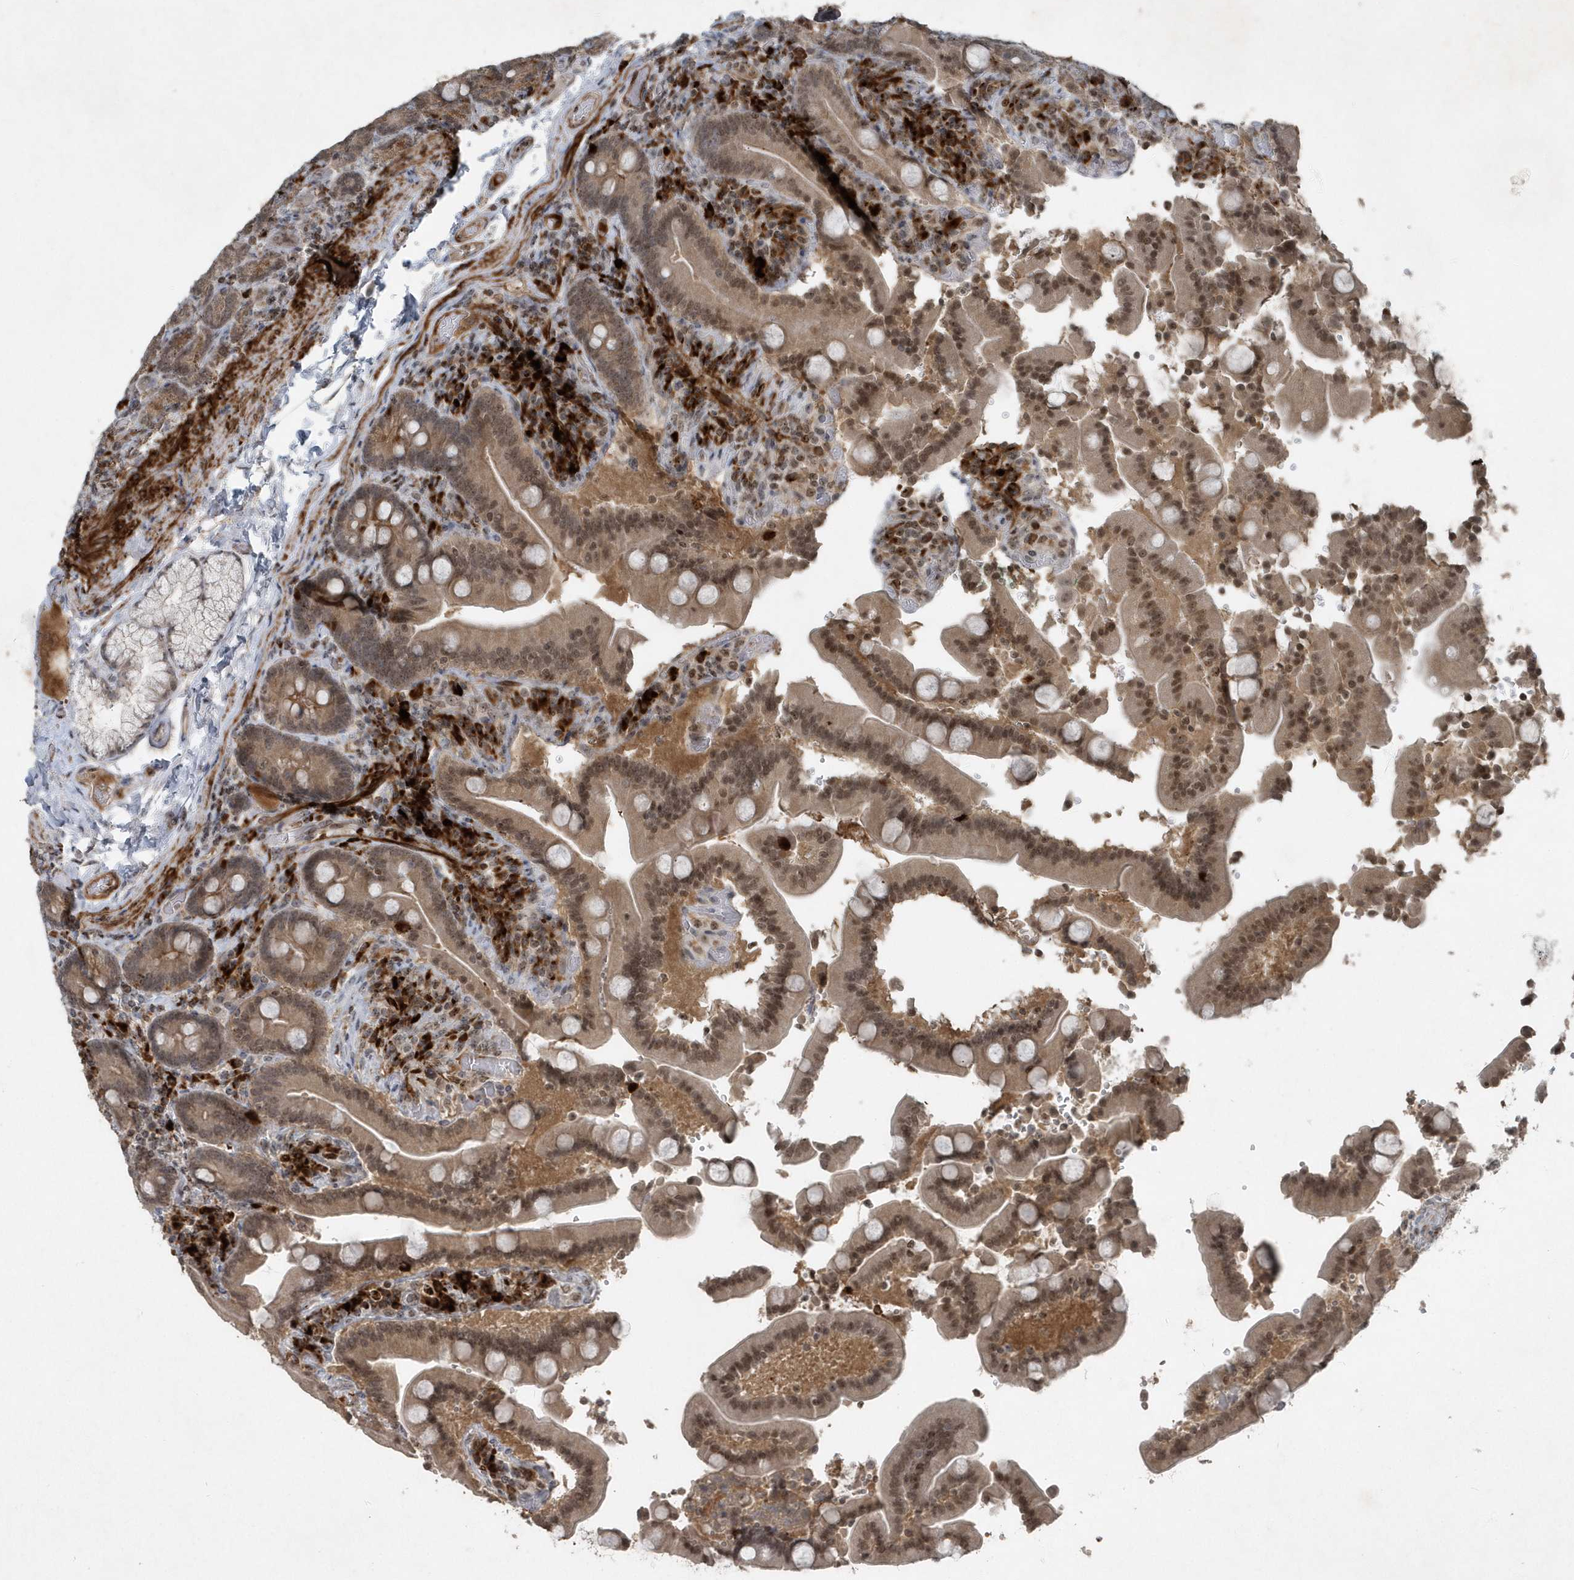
{"staining": {"intensity": "moderate", "quantity": ">75%", "location": "cytoplasmic/membranous,nuclear"}, "tissue": "duodenum", "cell_type": "Glandular cells", "image_type": "normal", "snomed": [{"axis": "morphology", "description": "Normal tissue, NOS"}, {"axis": "topography", "description": "Duodenum"}], "caption": "Protein expression analysis of normal duodenum reveals moderate cytoplasmic/membranous,nuclear positivity in approximately >75% of glandular cells.", "gene": "QTRT2", "patient": {"sex": "female", "age": 62}}